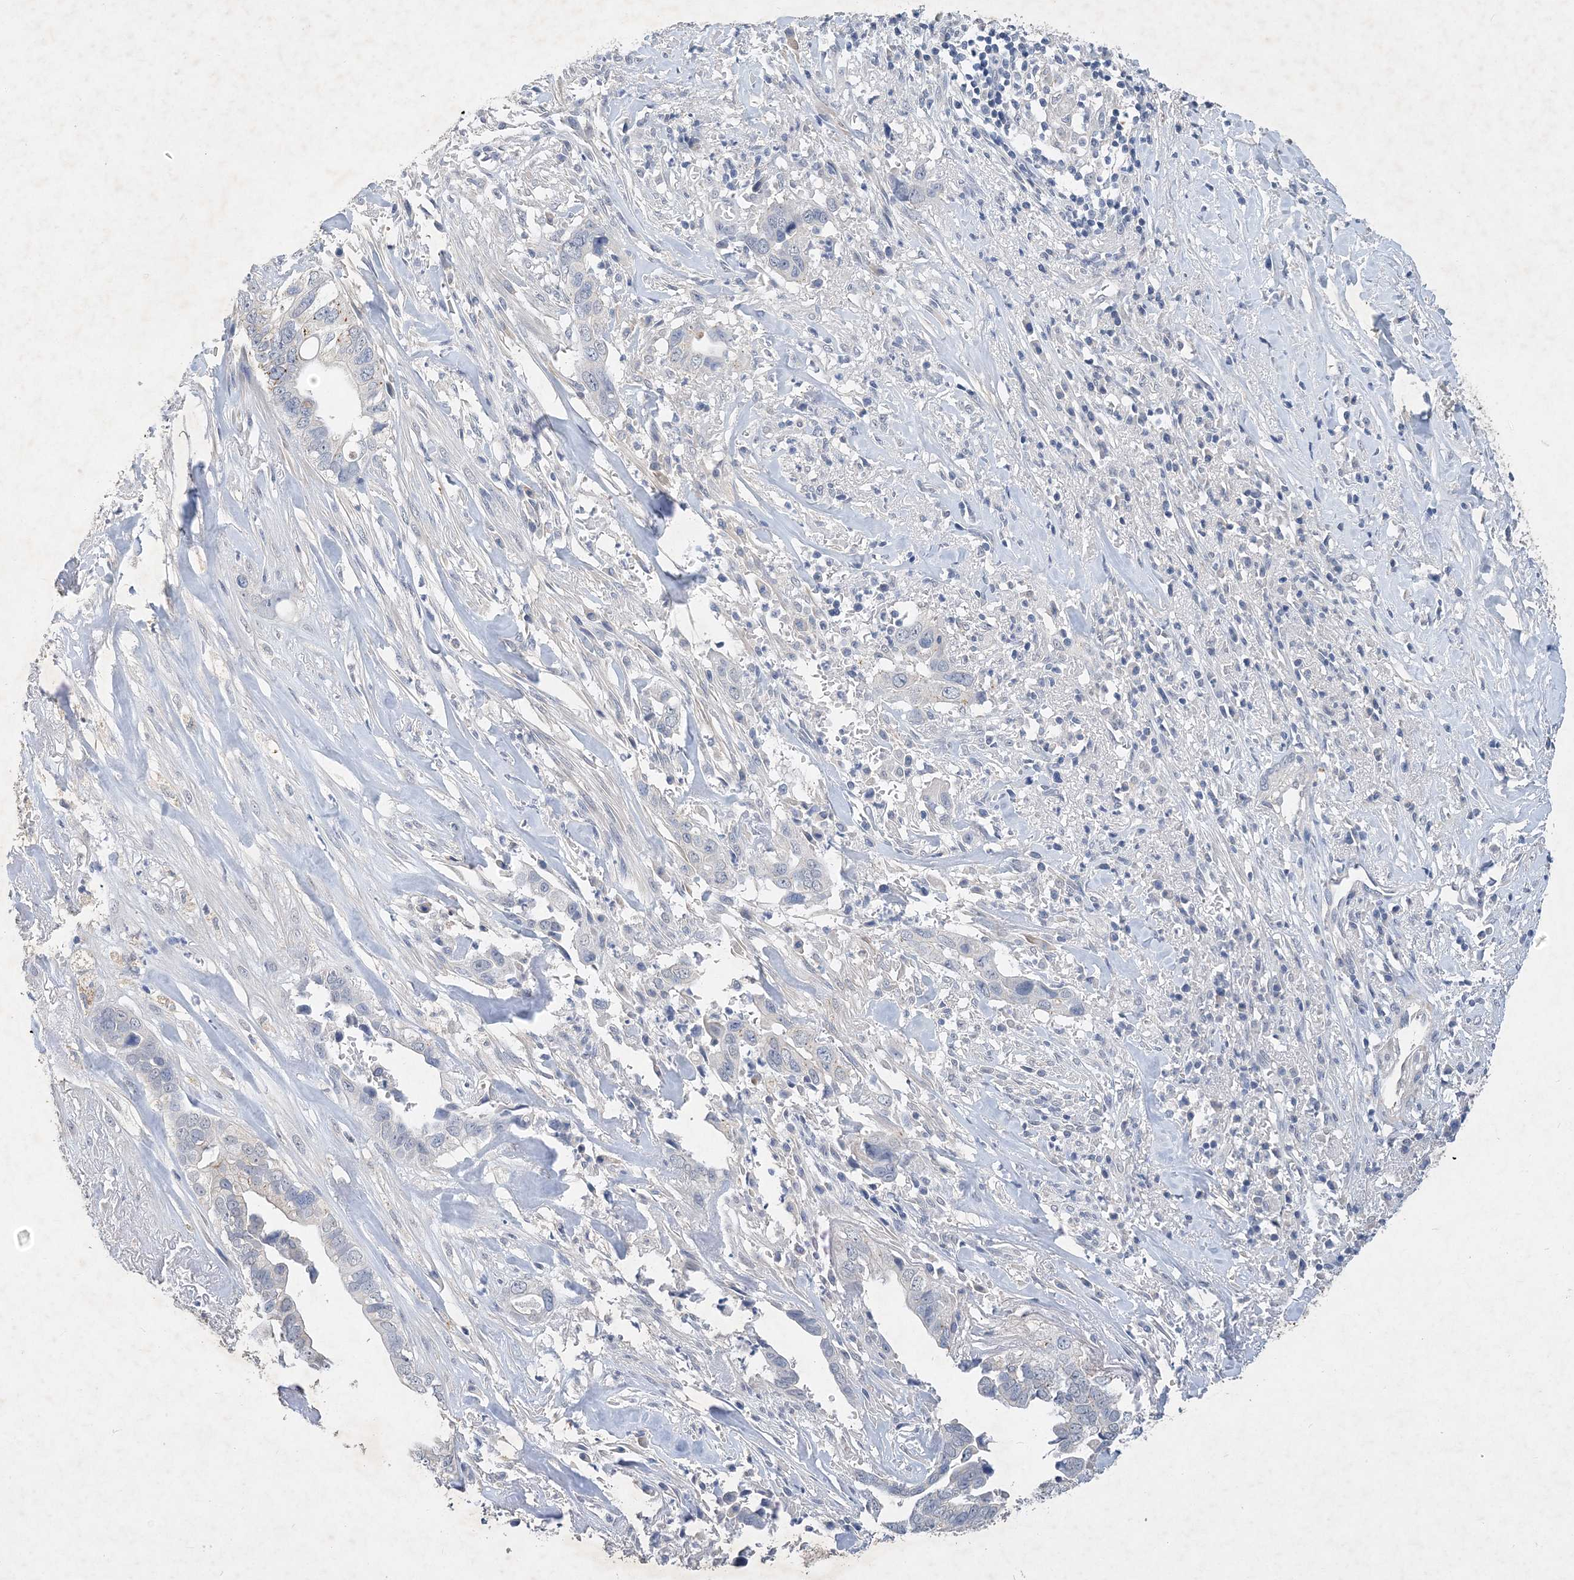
{"staining": {"intensity": "negative", "quantity": "none", "location": "none"}, "tissue": "liver cancer", "cell_type": "Tumor cells", "image_type": "cancer", "snomed": [{"axis": "morphology", "description": "Cholangiocarcinoma"}, {"axis": "topography", "description": "Liver"}], "caption": "The histopathology image exhibits no significant positivity in tumor cells of liver cancer.", "gene": "C11orf58", "patient": {"sex": "female", "age": 79}}